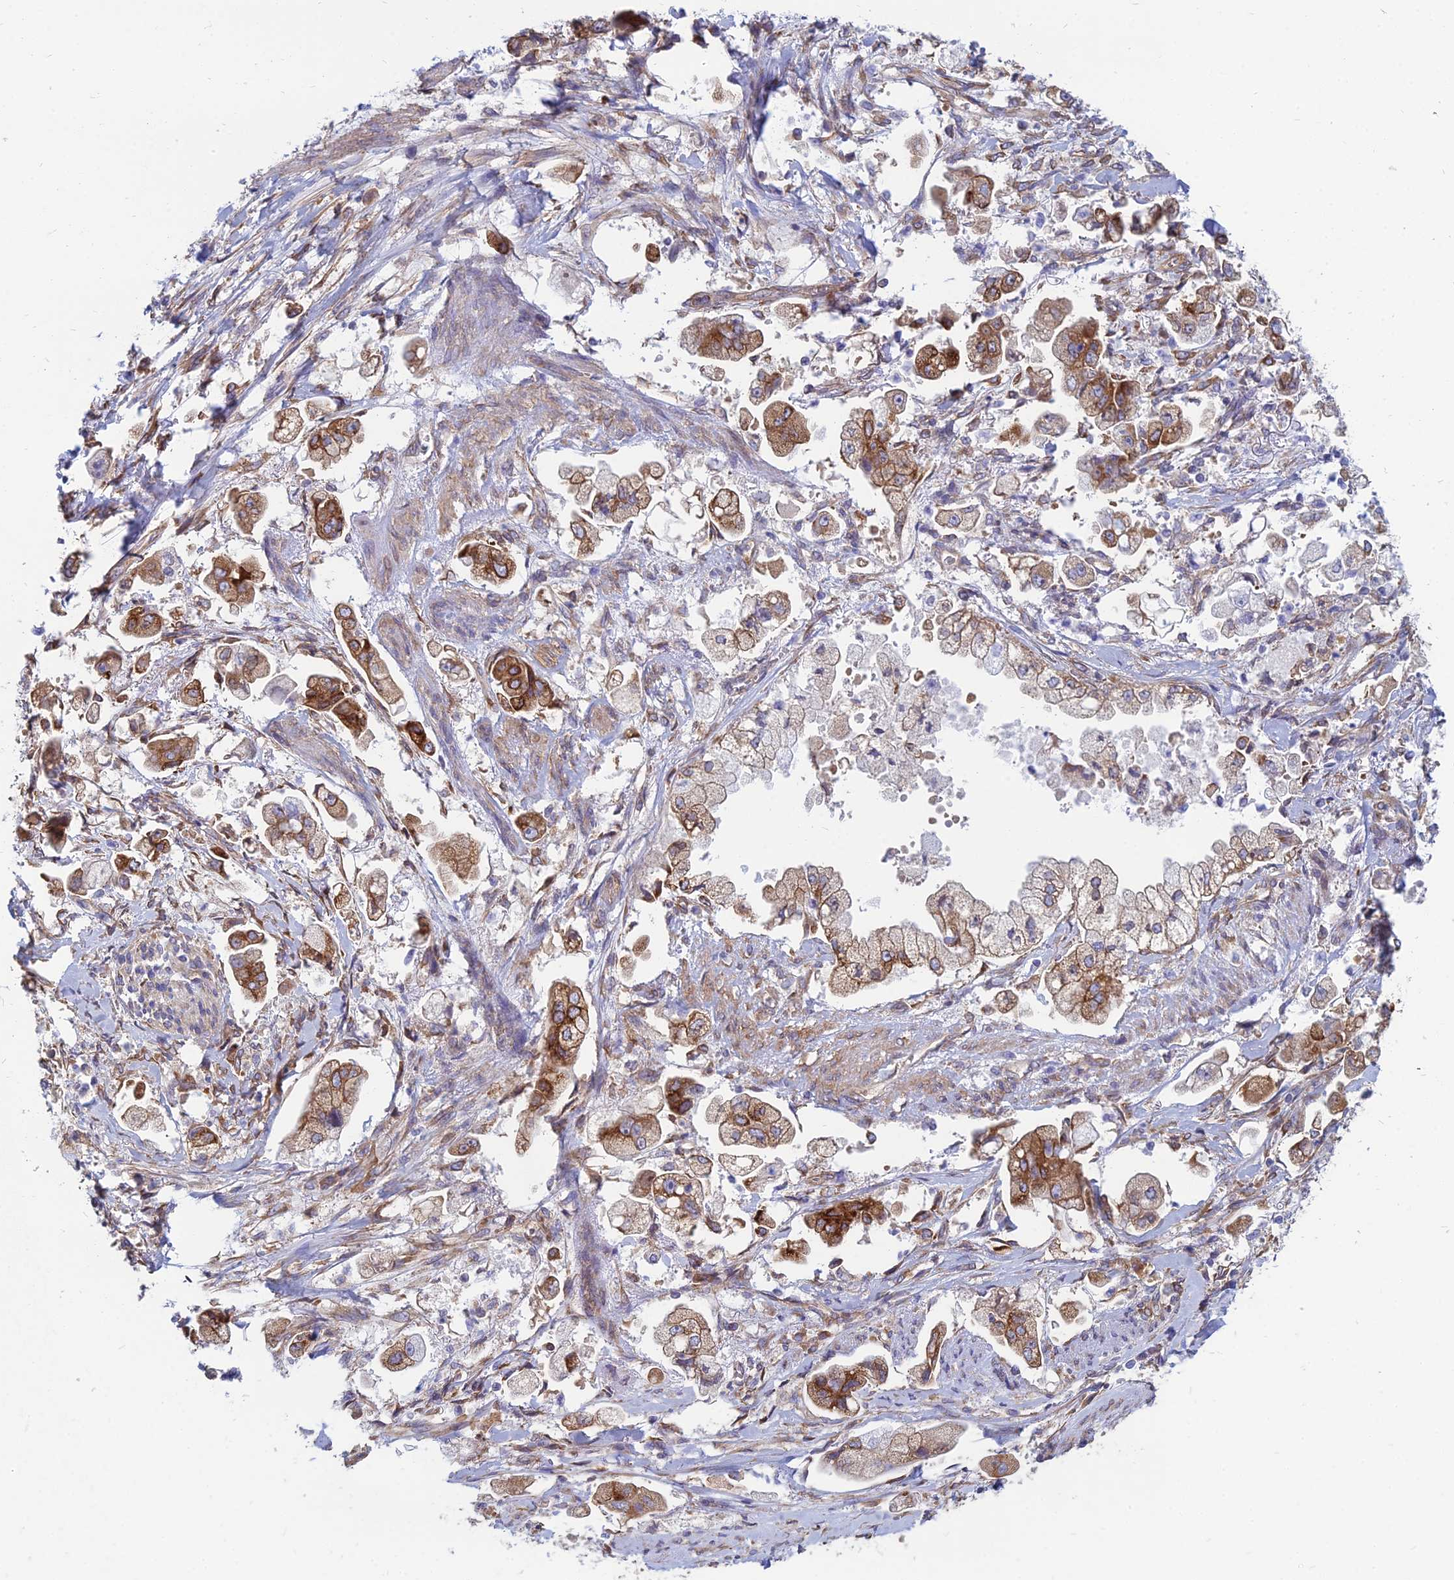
{"staining": {"intensity": "strong", "quantity": "25%-75%", "location": "cytoplasmic/membranous"}, "tissue": "stomach cancer", "cell_type": "Tumor cells", "image_type": "cancer", "snomed": [{"axis": "morphology", "description": "Adenocarcinoma, NOS"}, {"axis": "topography", "description": "Stomach"}], "caption": "Immunohistochemical staining of human stomach cancer exhibits high levels of strong cytoplasmic/membranous staining in approximately 25%-75% of tumor cells.", "gene": "TXLNA", "patient": {"sex": "male", "age": 62}}